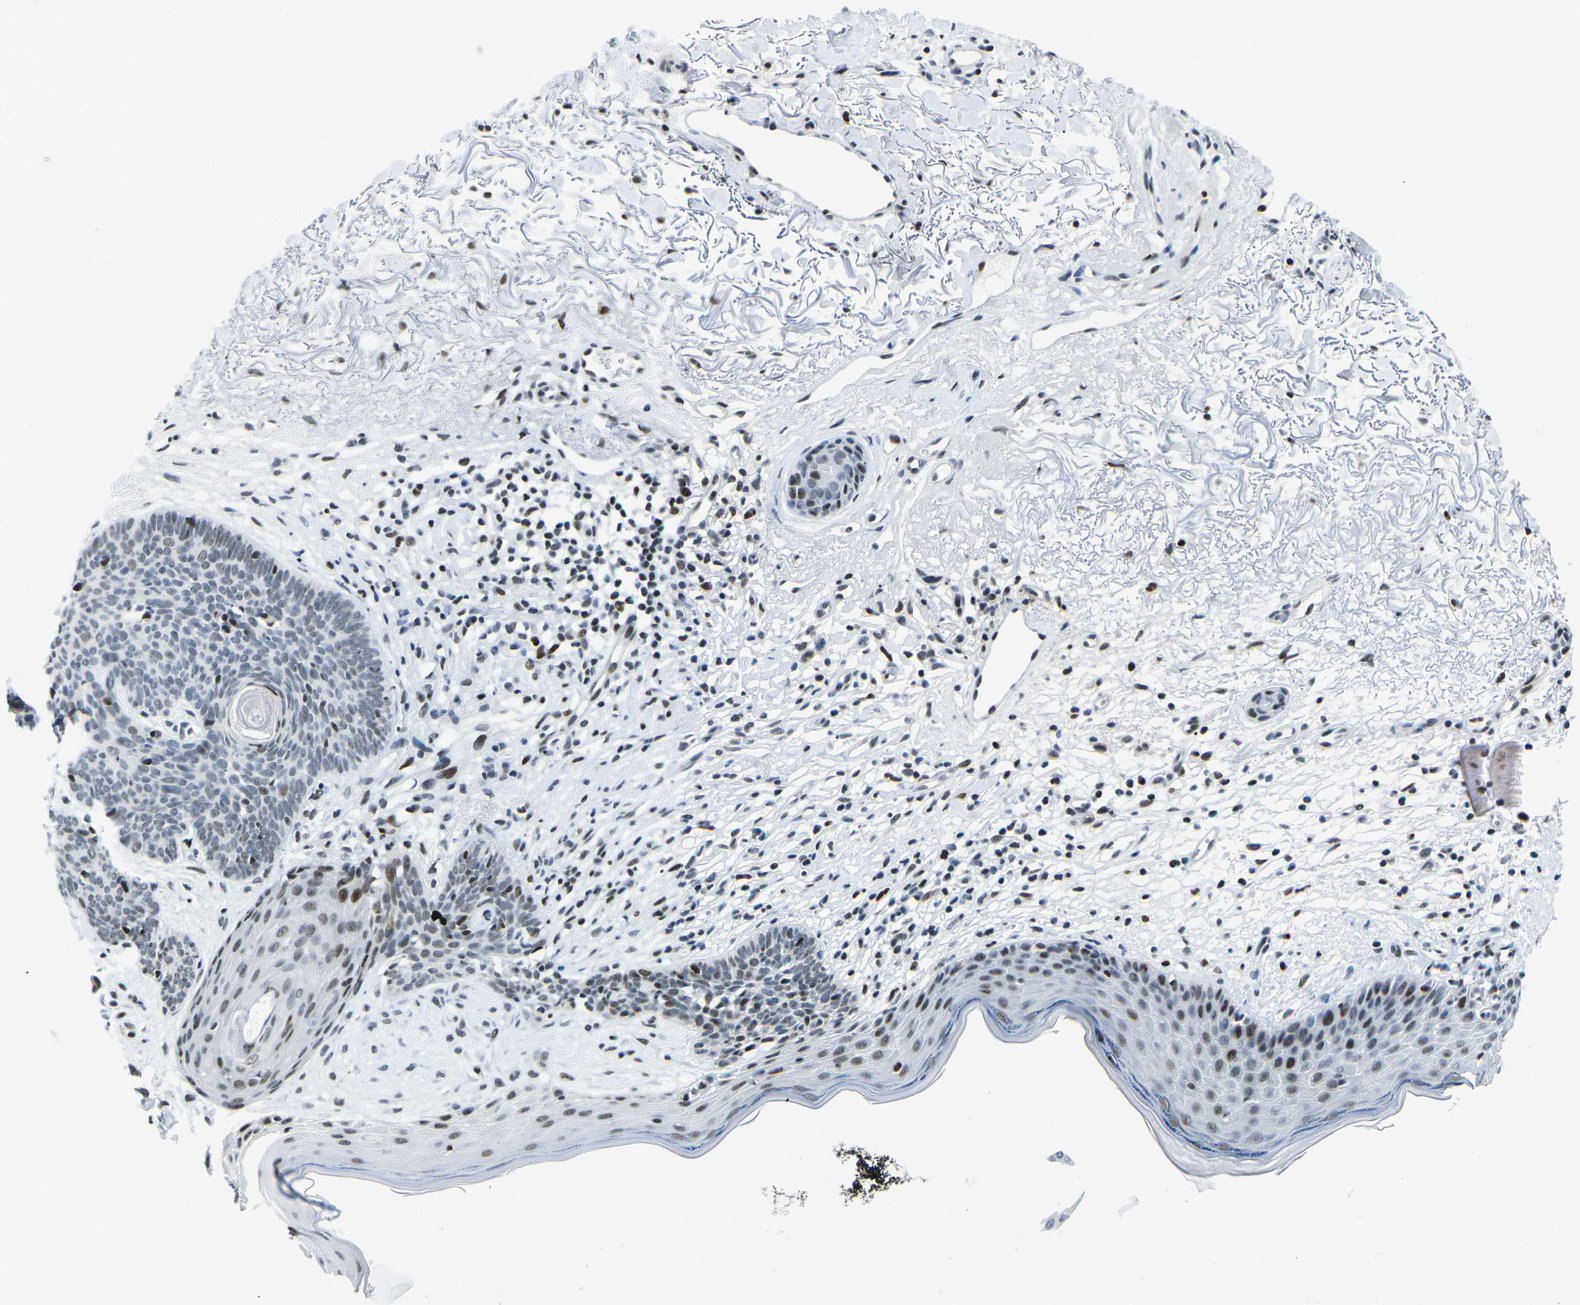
{"staining": {"intensity": "weak", "quantity": "<25%", "location": "nuclear"}, "tissue": "skin cancer", "cell_type": "Tumor cells", "image_type": "cancer", "snomed": [{"axis": "morphology", "description": "Normal tissue, NOS"}, {"axis": "morphology", "description": "Basal cell carcinoma"}, {"axis": "topography", "description": "Skin"}], "caption": "This is an IHC image of basal cell carcinoma (skin). There is no positivity in tumor cells.", "gene": "PRPF8", "patient": {"sex": "female", "age": 70}}